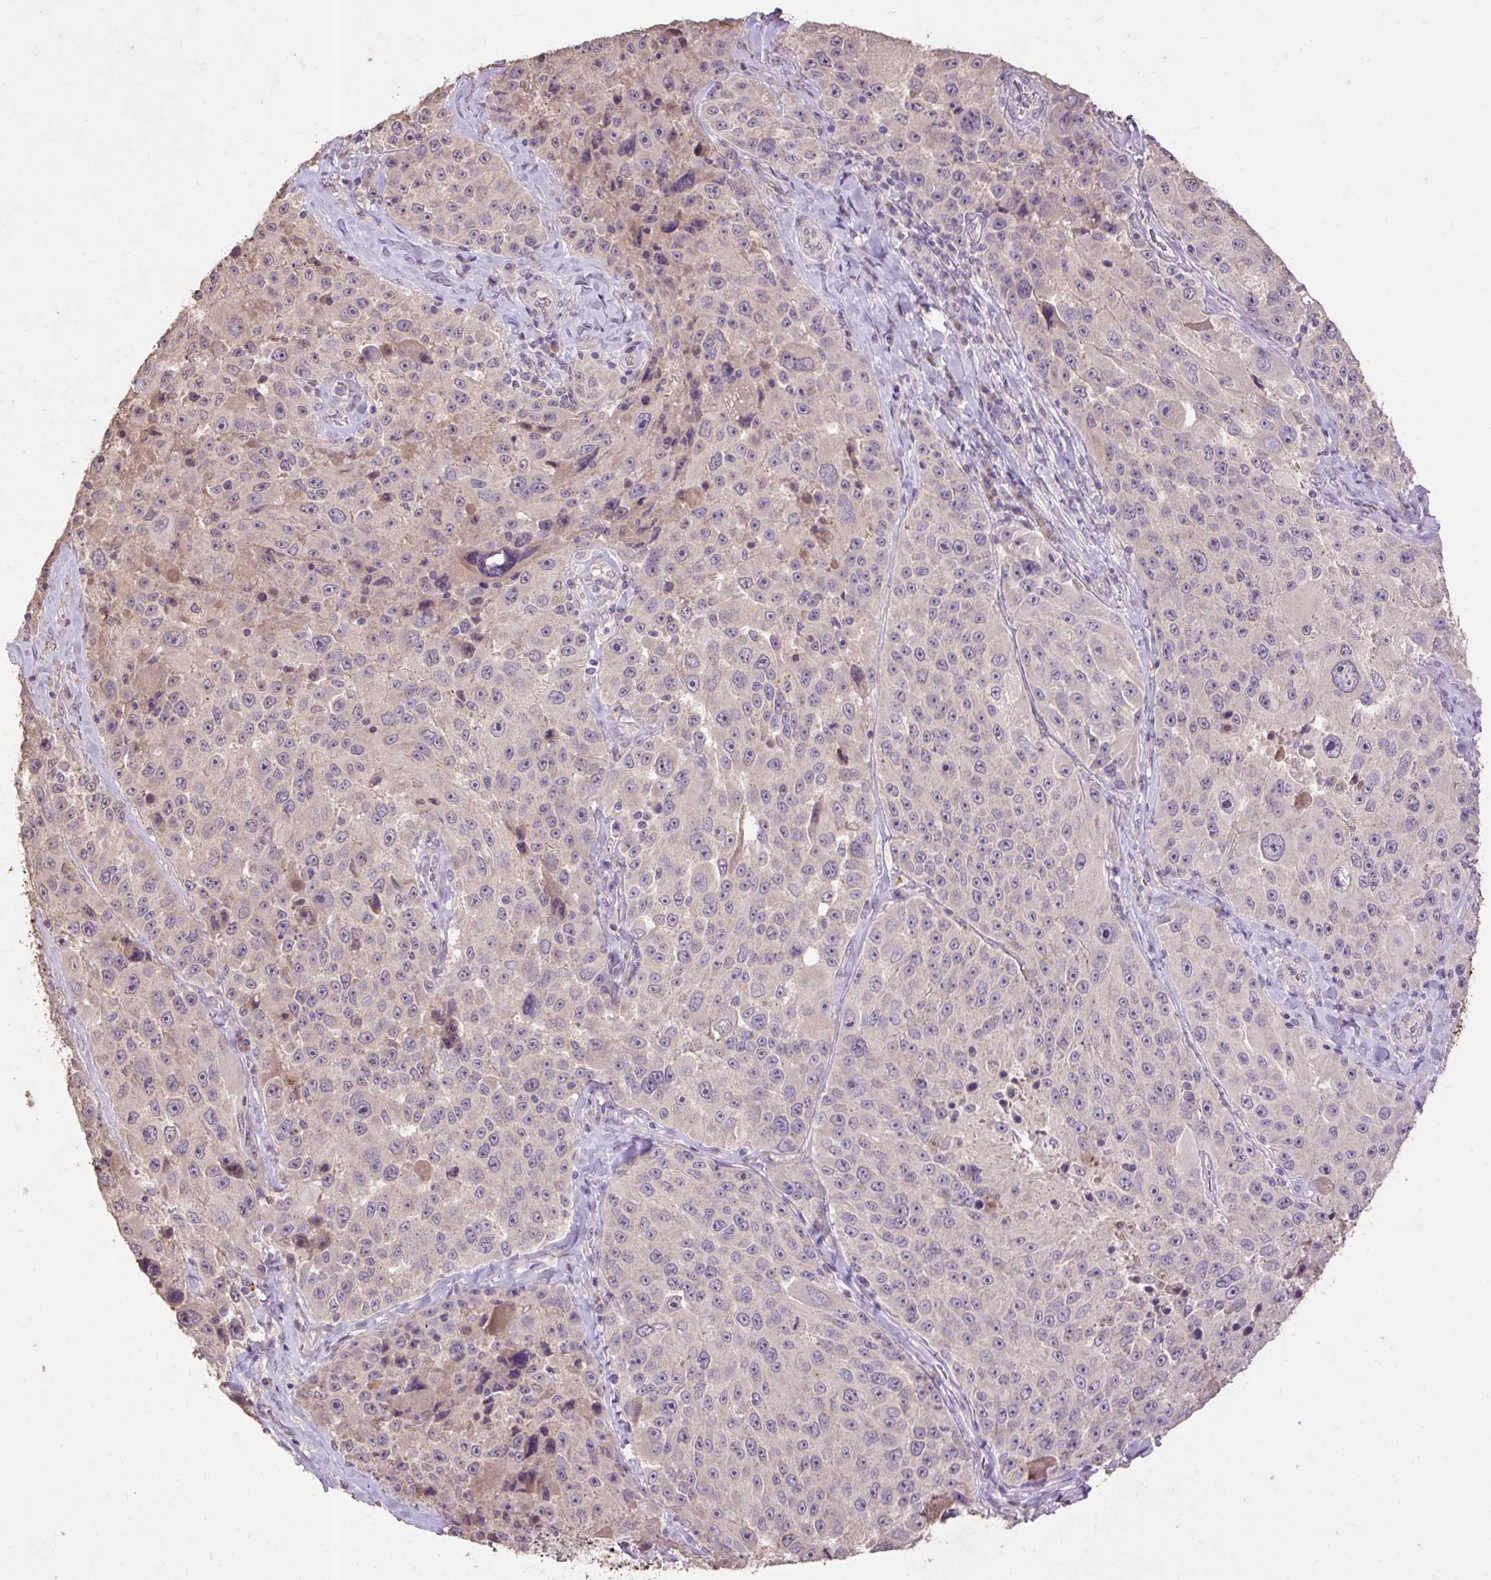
{"staining": {"intensity": "negative", "quantity": "none", "location": "none"}, "tissue": "melanoma", "cell_type": "Tumor cells", "image_type": "cancer", "snomed": [{"axis": "morphology", "description": "Malignant melanoma, Metastatic site"}, {"axis": "topography", "description": "Lymph node"}], "caption": "The immunohistochemistry micrograph has no significant expression in tumor cells of melanoma tissue.", "gene": "LRTM2", "patient": {"sex": "male", "age": 62}}